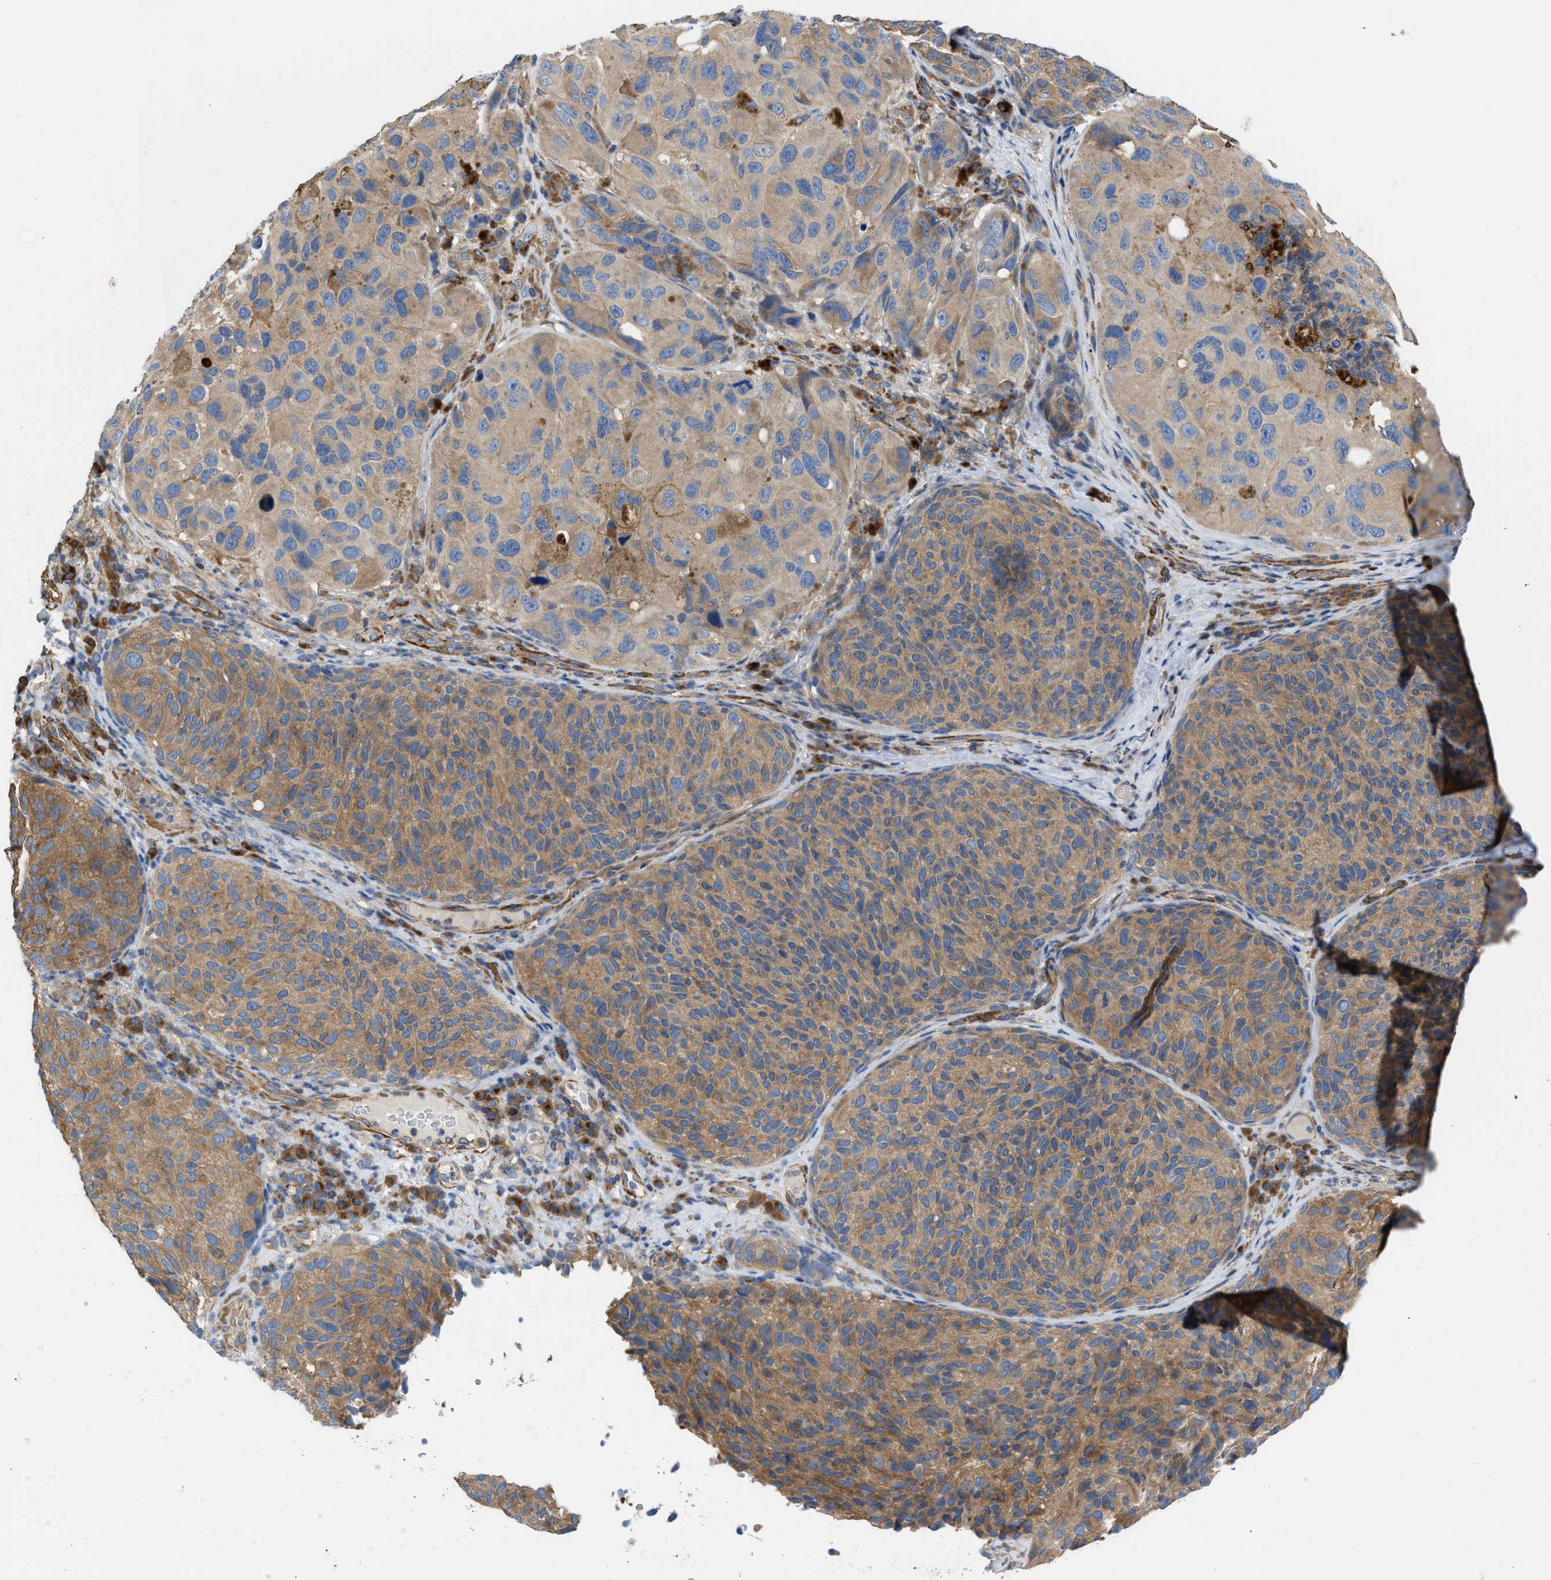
{"staining": {"intensity": "moderate", "quantity": ">75%", "location": "cytoplasmic/membranous"}, "tissue": "melanoma", "cell_type": "Tumor cells", "image_type": "cancer", "snomed": [{"axis": "morphology", "description": "Malignant melanoma, NOS"}, {"axis": "topography", "description": "Skin"}], "caption": "This is an image of immunohistochemistry staining of malignant melanoma, which shows moderate positivity in the cytoplasmic/membranous of tumor cells.", "gene": "CHKB", "patient": {"sex": "female", "age": 73}}